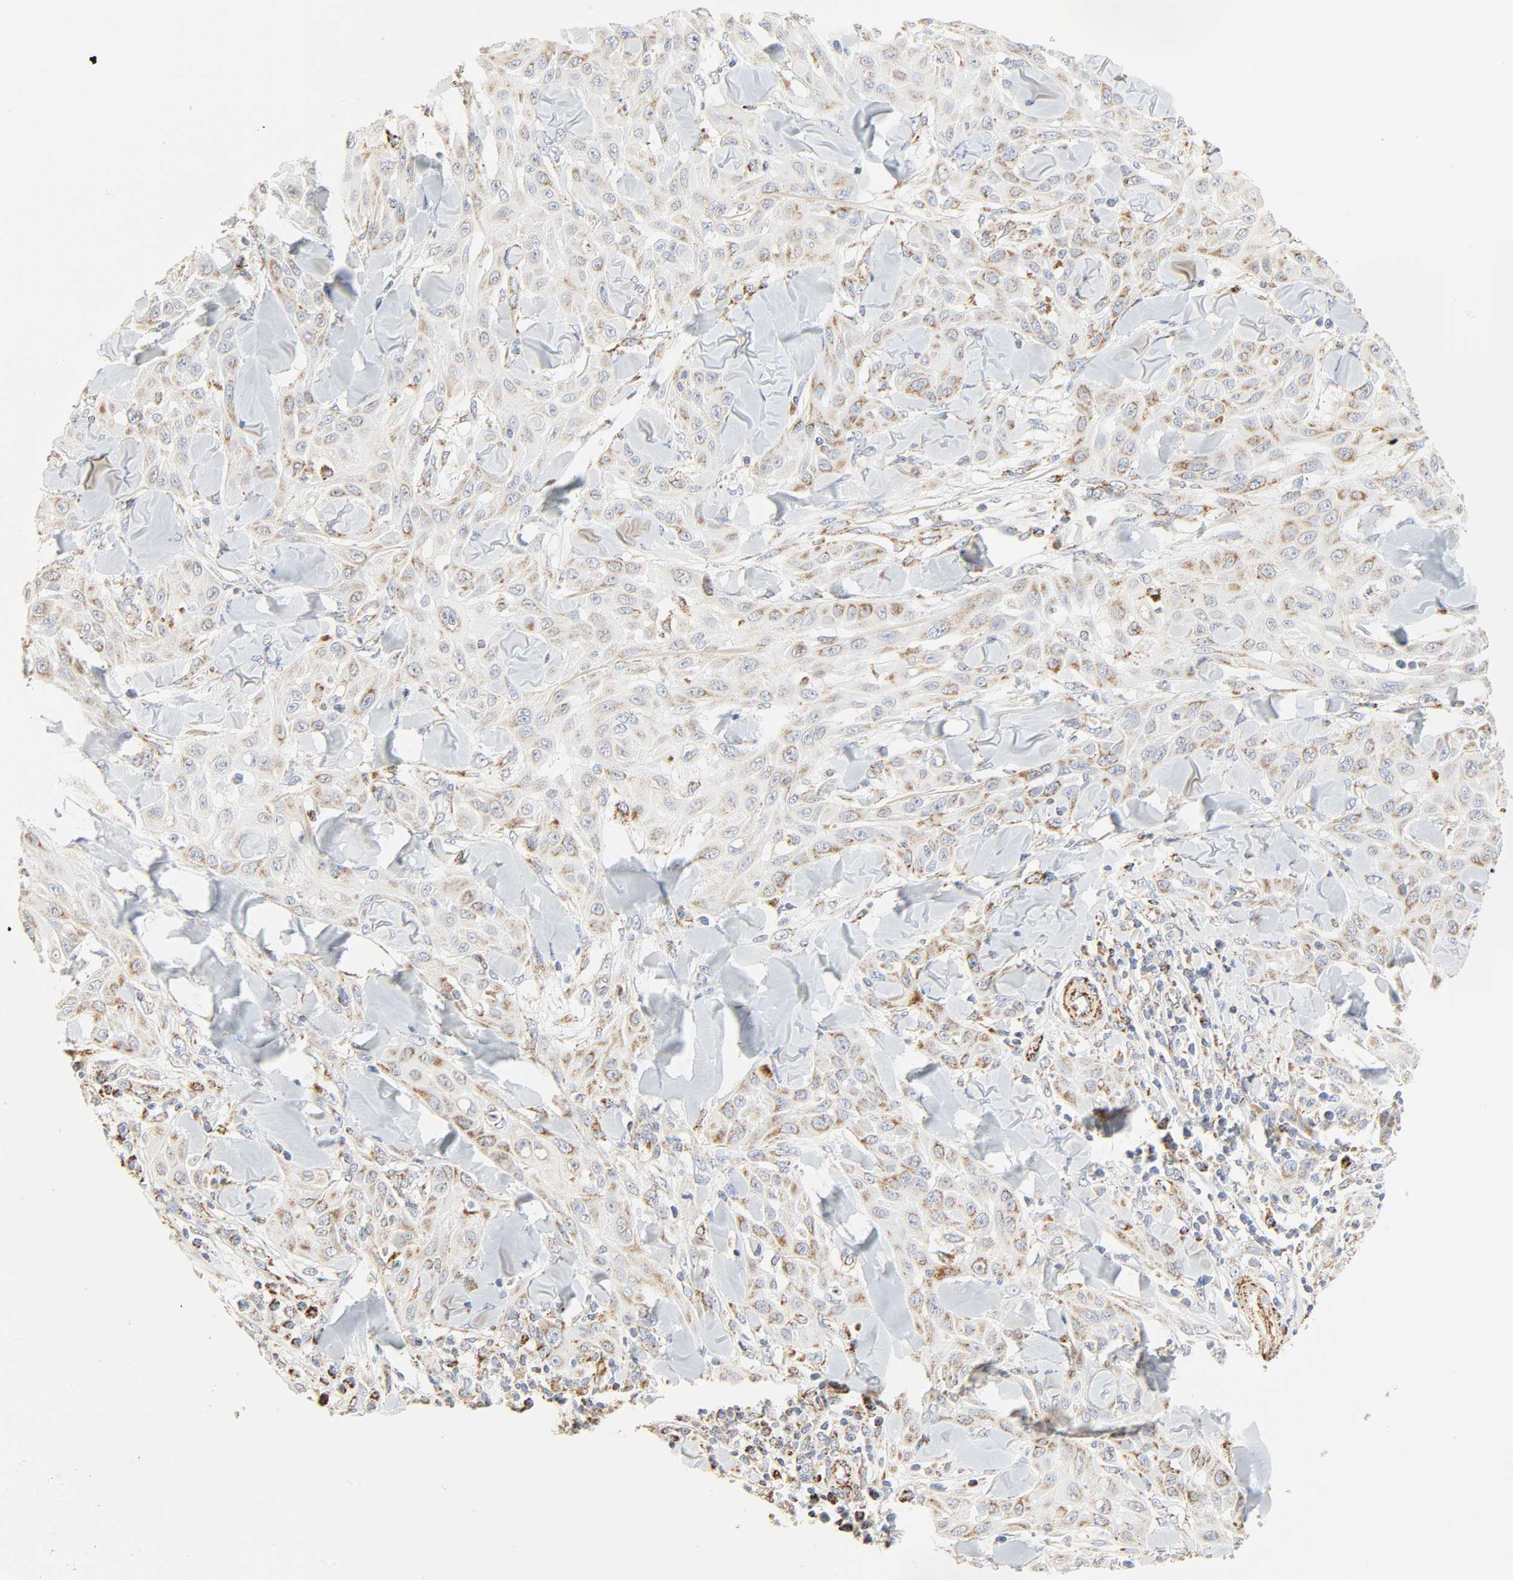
{"staining": {"intensity": "weak", "quantity": "25%-75%", "location": "cytoplasmic/membranous"}, "tissue": "skin cancer", "cell_type": "Tumor cells", "image_type": "cancer", "snomed": [{"axis": "morphology", "description": "Squamous cell carcinoma, NOS"}, {"axis": "topography", "description": "Skin"}], "caption": "A histopathology image showing weak cytoplasmic/membranous staining in about 25%-75% of tumor cells in squamous cell carcinoma (skin), as visualized by brown immunohistochemical staining.", "gene": "ACAT1", "patient": {"sex": "male", "age": 24}}